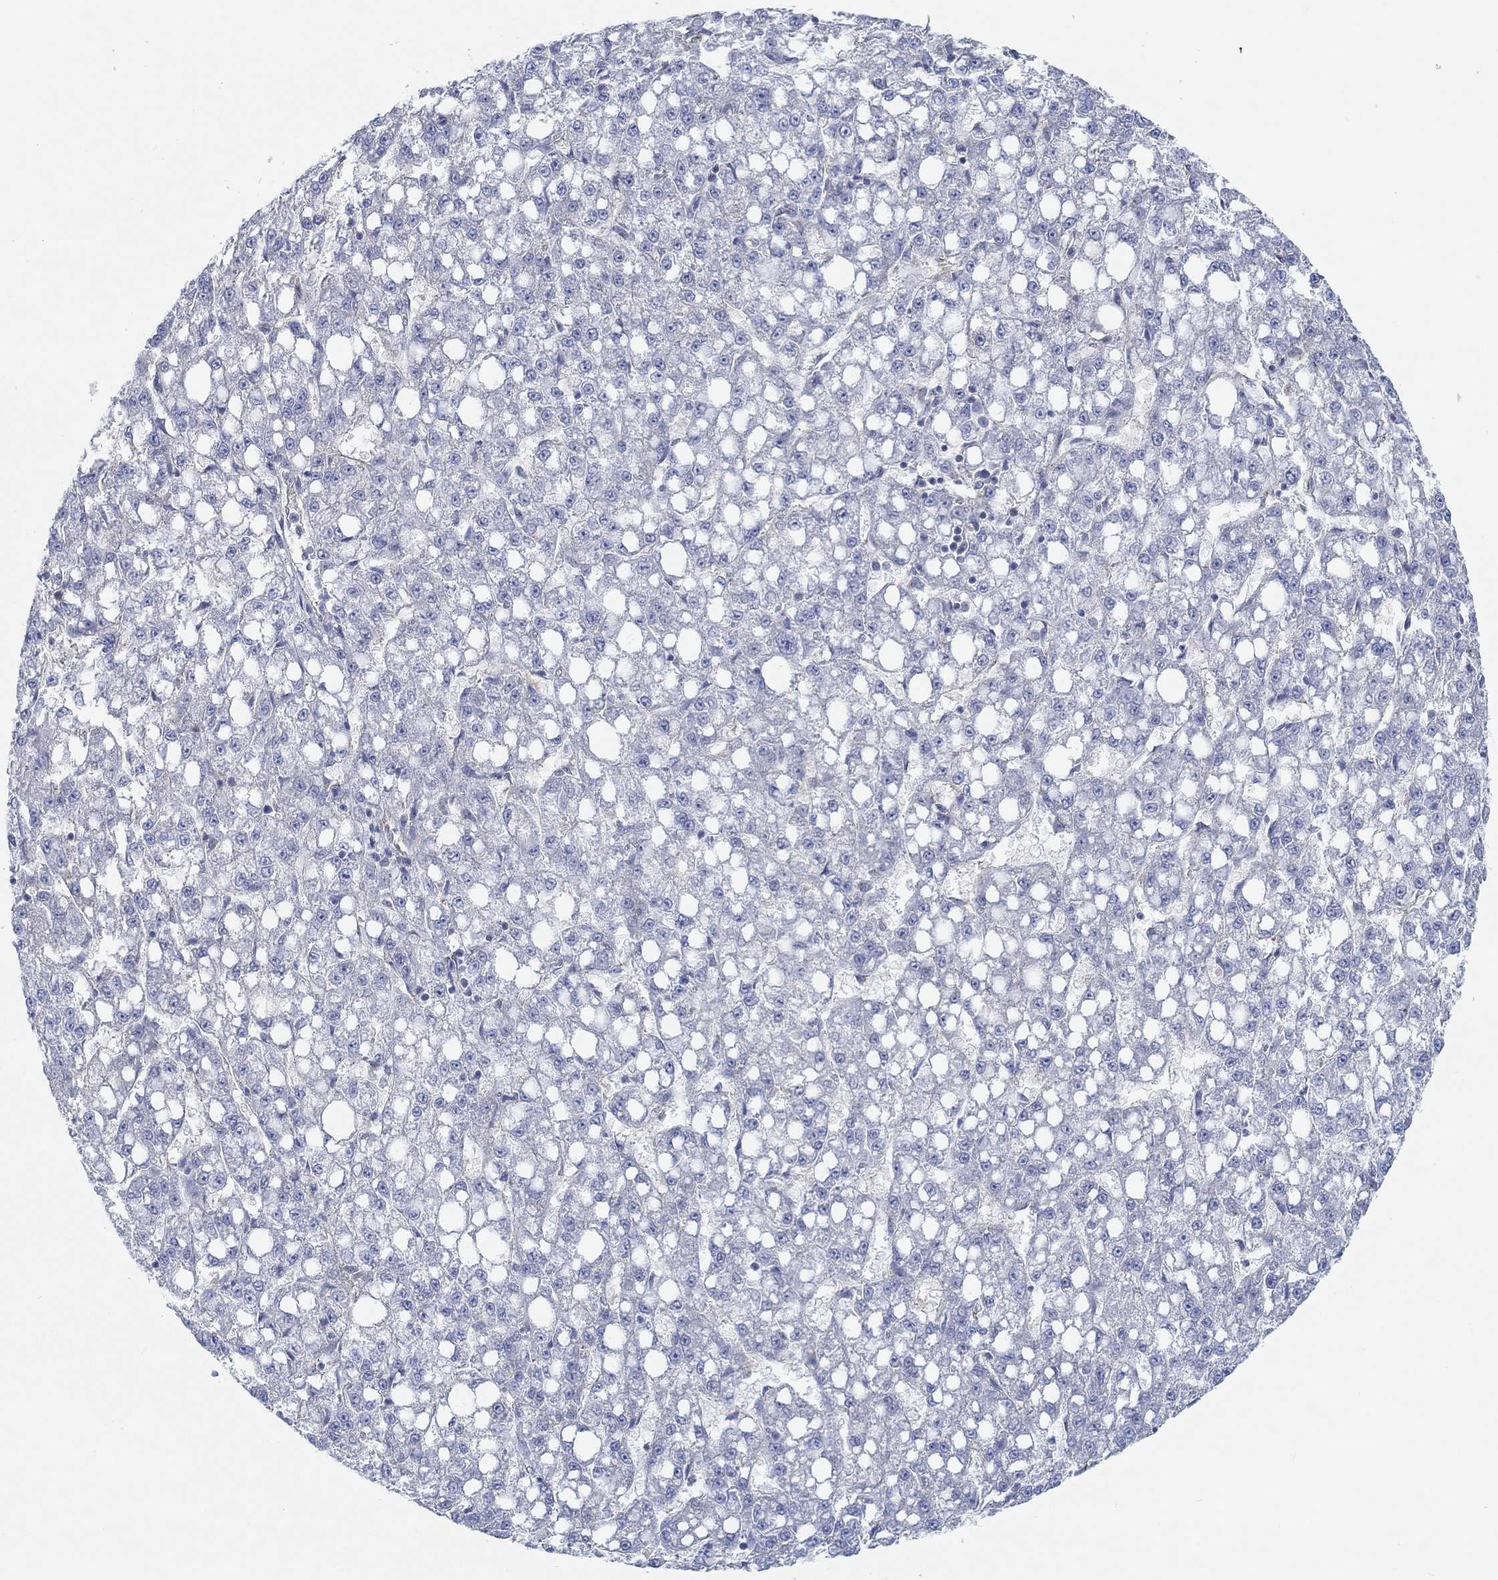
{"staining": {"intensity": "negative", "quantity": "none", "location": "none"}, "tissue": "liver cancer", "cell_type": "Tumor cells", "image_type": "cancer", "snomed": [{"axis": "morphology", "description": "Carcinoma, Hepatocellular, NOS"}, {"axis": "topography", "description": "Liver"}], "caption": "A histopathology image of human liver cancer is negative for staining in tumor cells.", "gene": "SPAG9", "patient": {"sex": "female", "age": 65}}